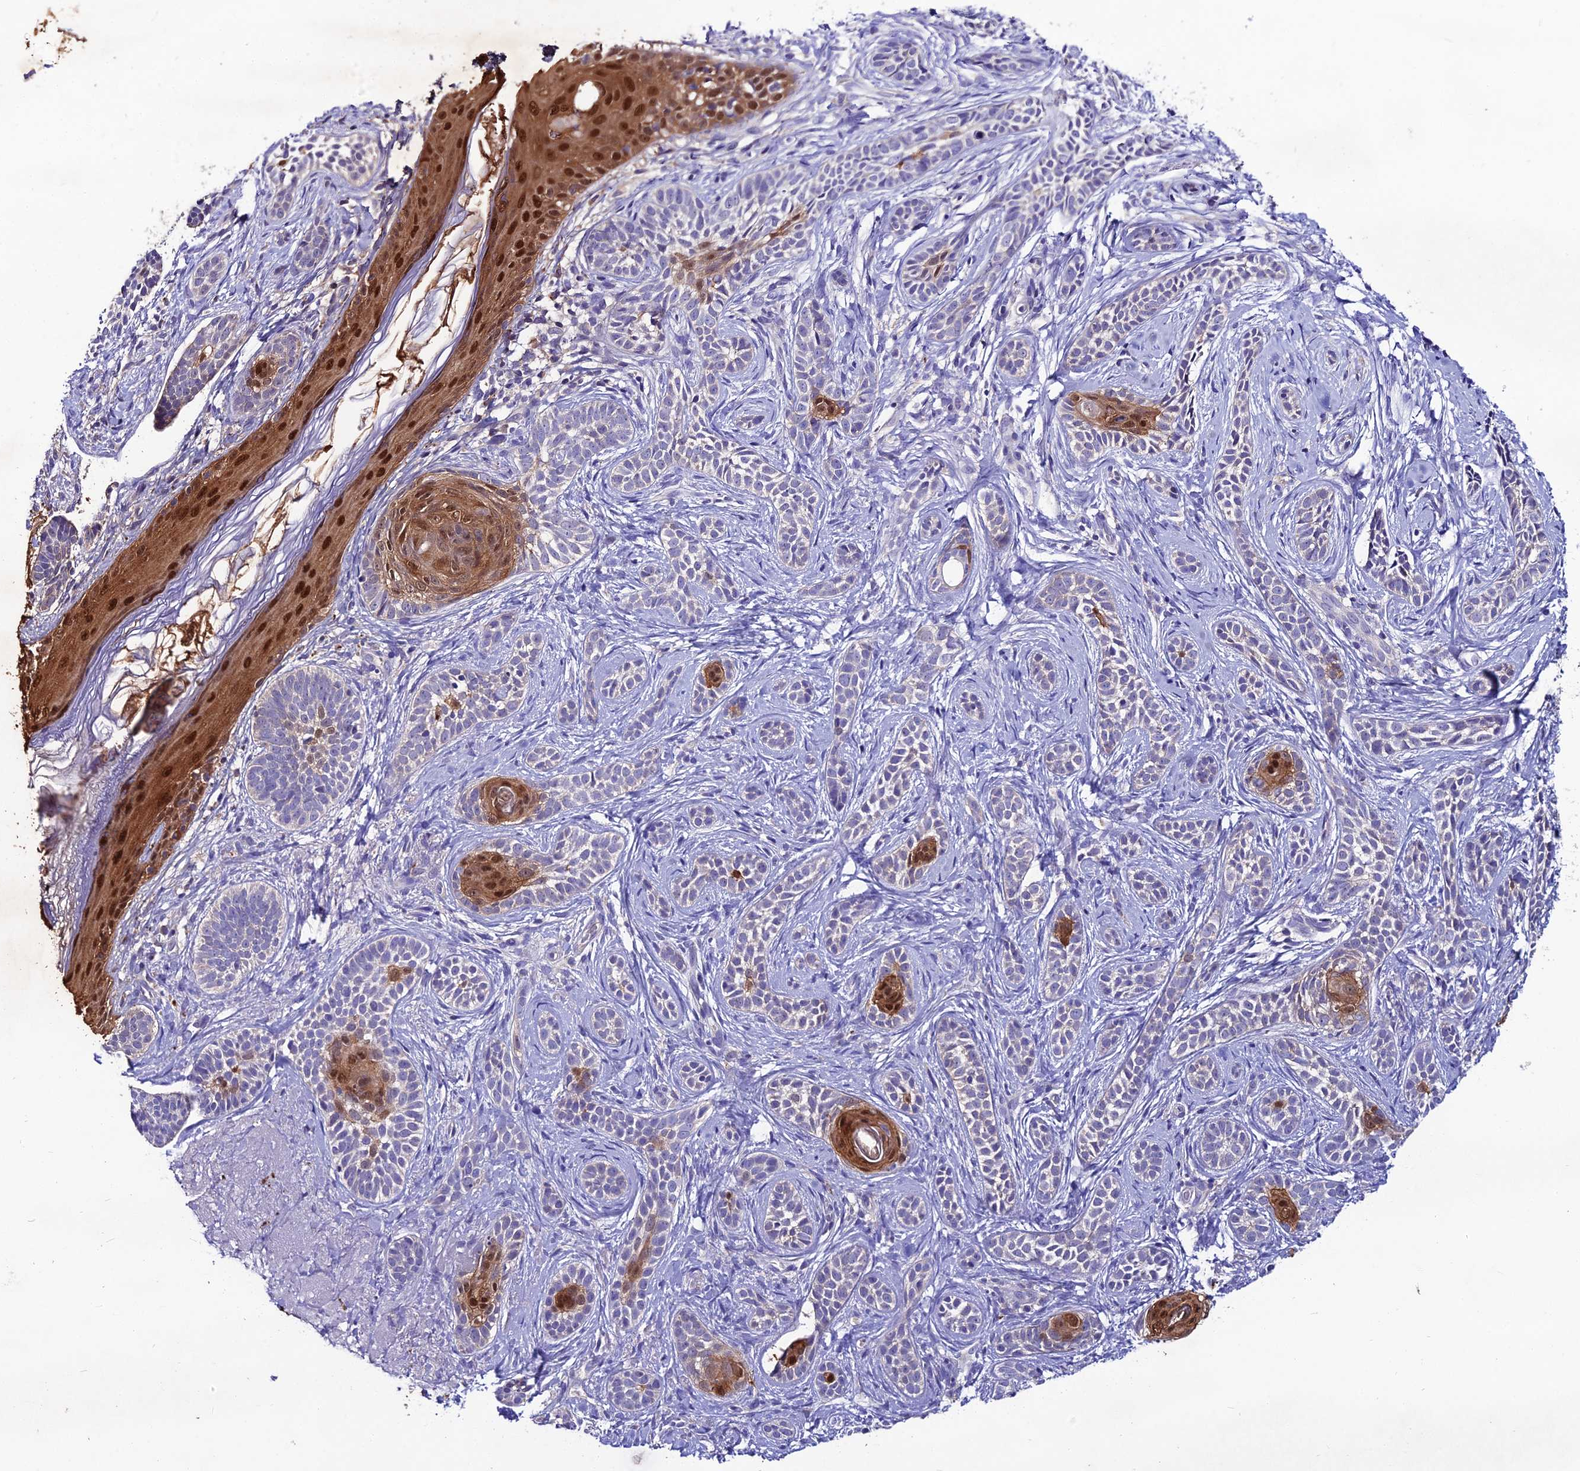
{"staining": {"intensity": "strong", "quantity": "<25%", "location": "cytoplasmic/membranous,nuclear"}, "tissue": "skin cancer", "cell_type": "Tumor cells", "image_type": "cancer", "snomed": [{"axis": "morphology", "description": "Basal cell carcinoma"}, {"axis": "topography", "description": "Skin"}], "caption": "The histopathology image reveals a brown stain indicating the presence of a protein in the cytoplasmic/membranous and nuclear of tumor cells in skin cancer.", "gene": "LGALS7", "patient": {"sex": "male", "age": 71}}